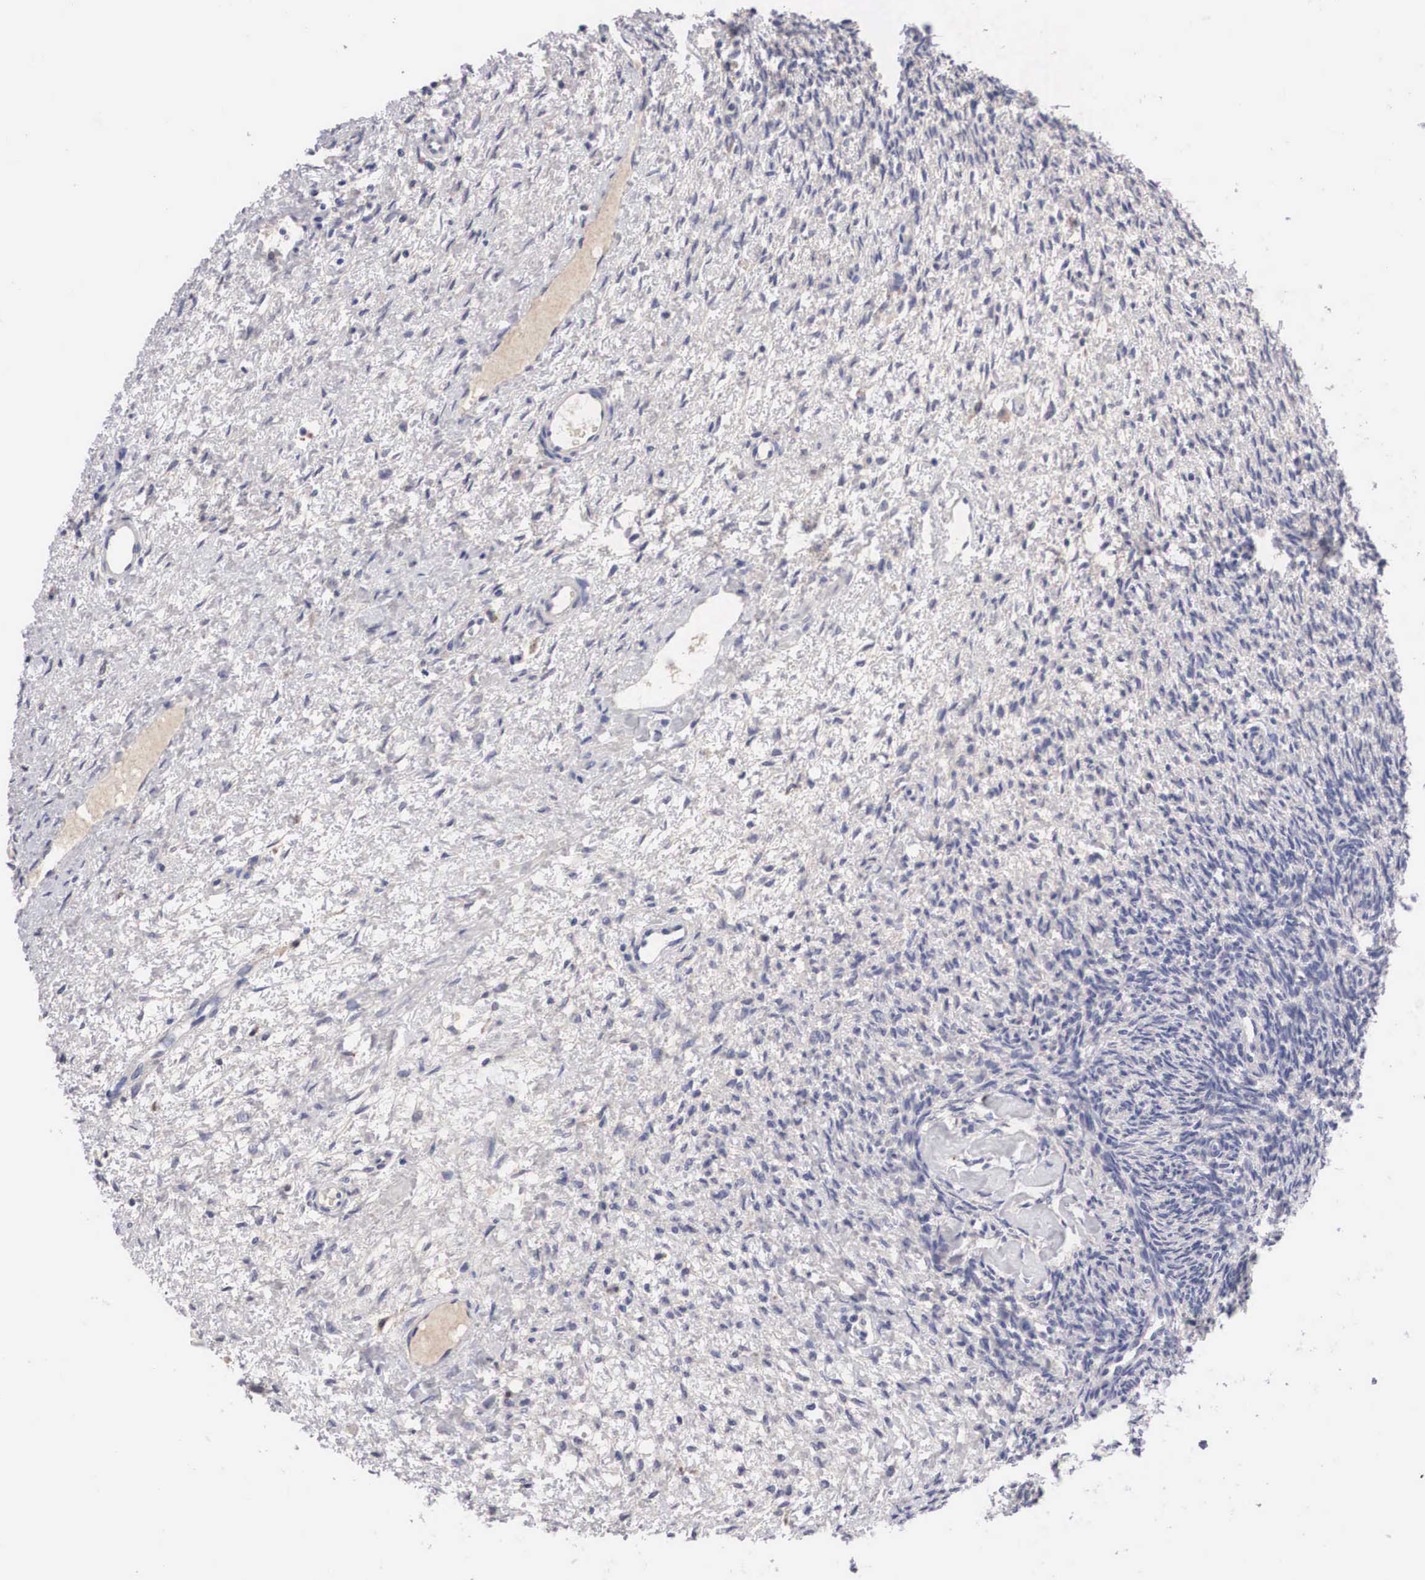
{"staining": {"intensity": "negative", "quantity": "none", "location": "none"}, "tissue": "ovary", "cell_type": "Ovarian stroma cells", "image_type": "normal", "snomed": [{"axis": "morphology", "description": "Normal tissue, NOS"}, {"axis": "topography", "description": "Ovary"}], "caption": "A high-resolution micrograph shows IHC staining of unremarkable ovary, which demonstrates no significant staining in ovarian stroma cells.", "gene": "ABHD4", "patient": {"sex": "female", "age": 32}}